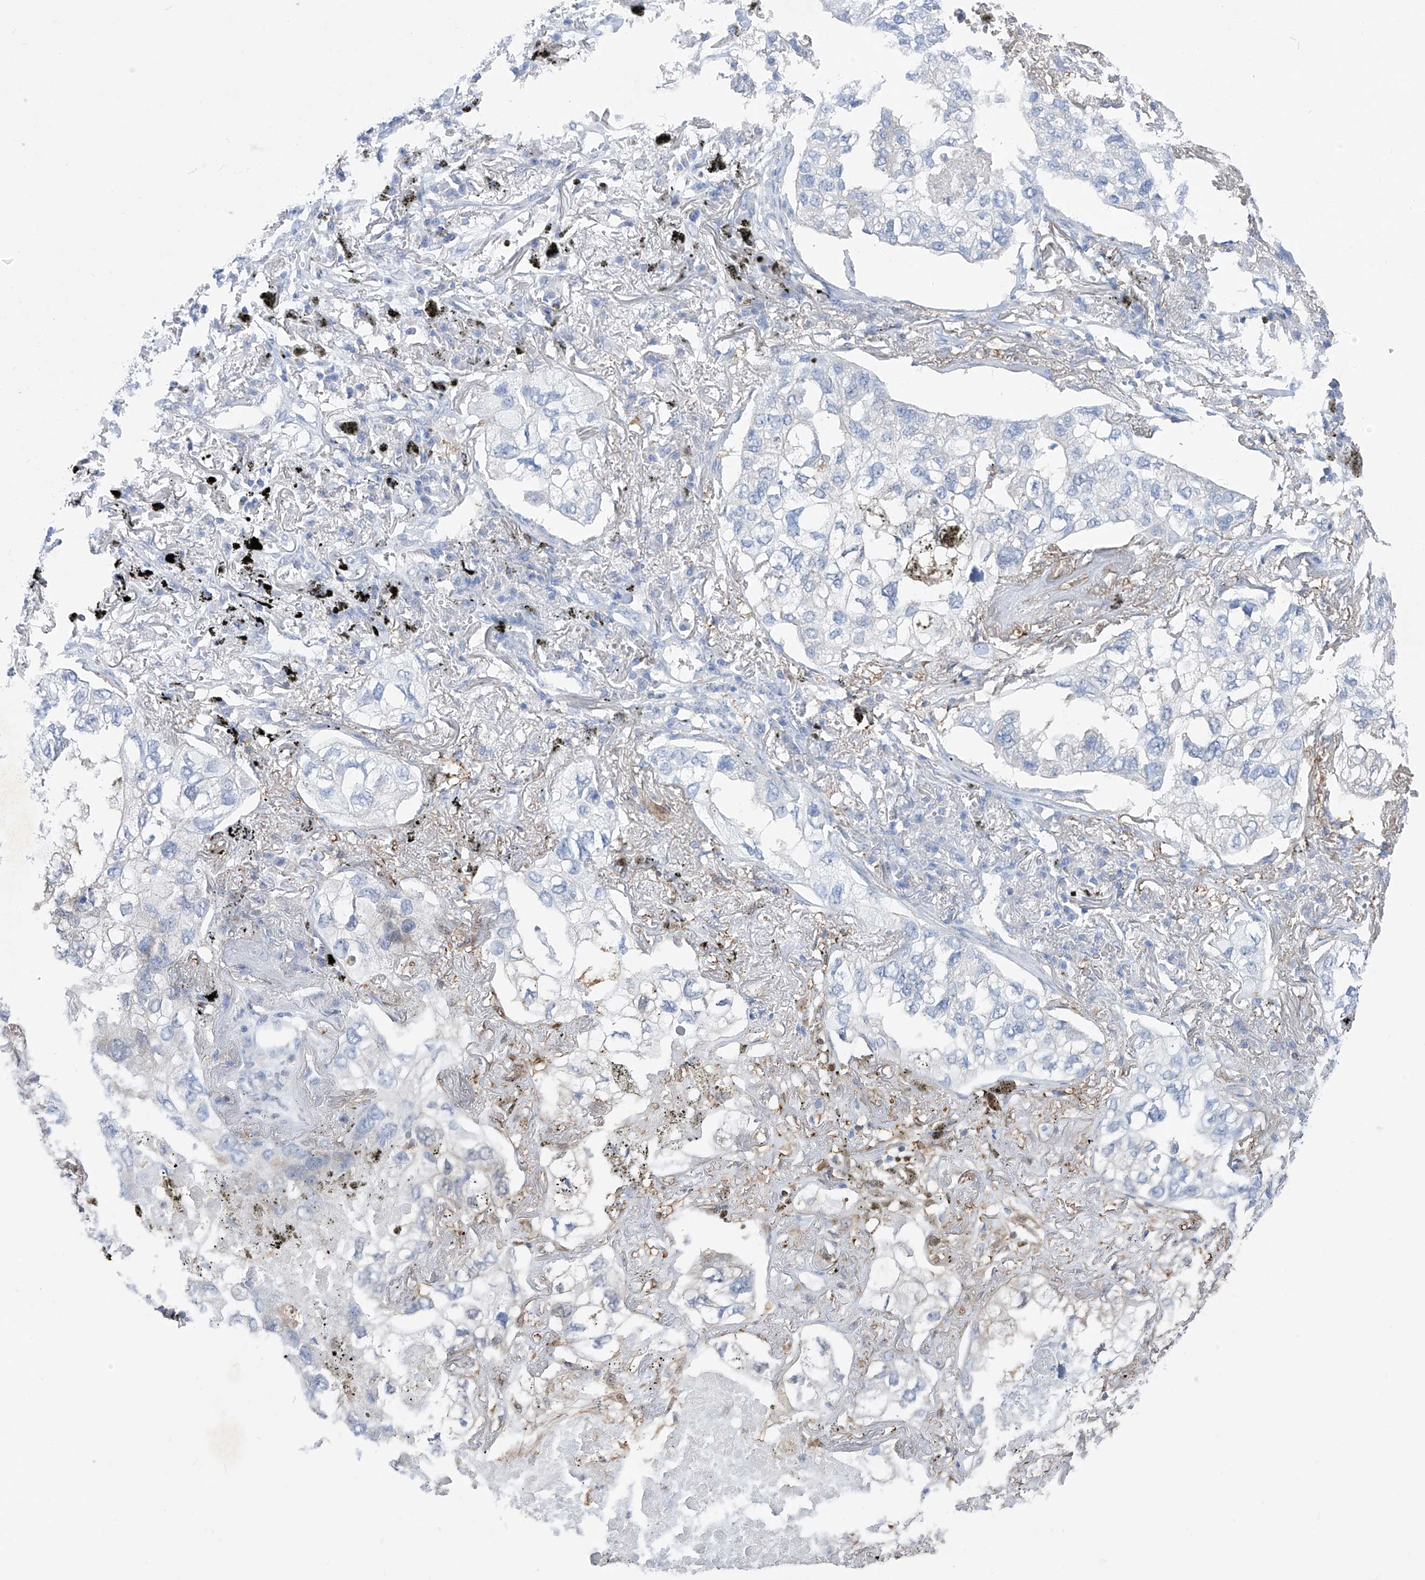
{"staining": {"intensity": "negative", "quantity": "none", "location": "none"}, "tissue": "lung cancer", "cell_type": "Tumor cells", "image_type": "cancer", "snomed": [{"axis": "morphology", "description": "Adenocarcinoma, NOS"}, {"axis": "topography", "description": "Lung"}], "caption": "High magnification brightfield microscopy of lung cancer stained with DAB (3,3'-diaminobenzidine) (brown) and counterstained with hematoxylin (blue): tumor cells show no significant positivity.", "gene": "UFL1", "patient": {"sex": "male", "age": 65}}